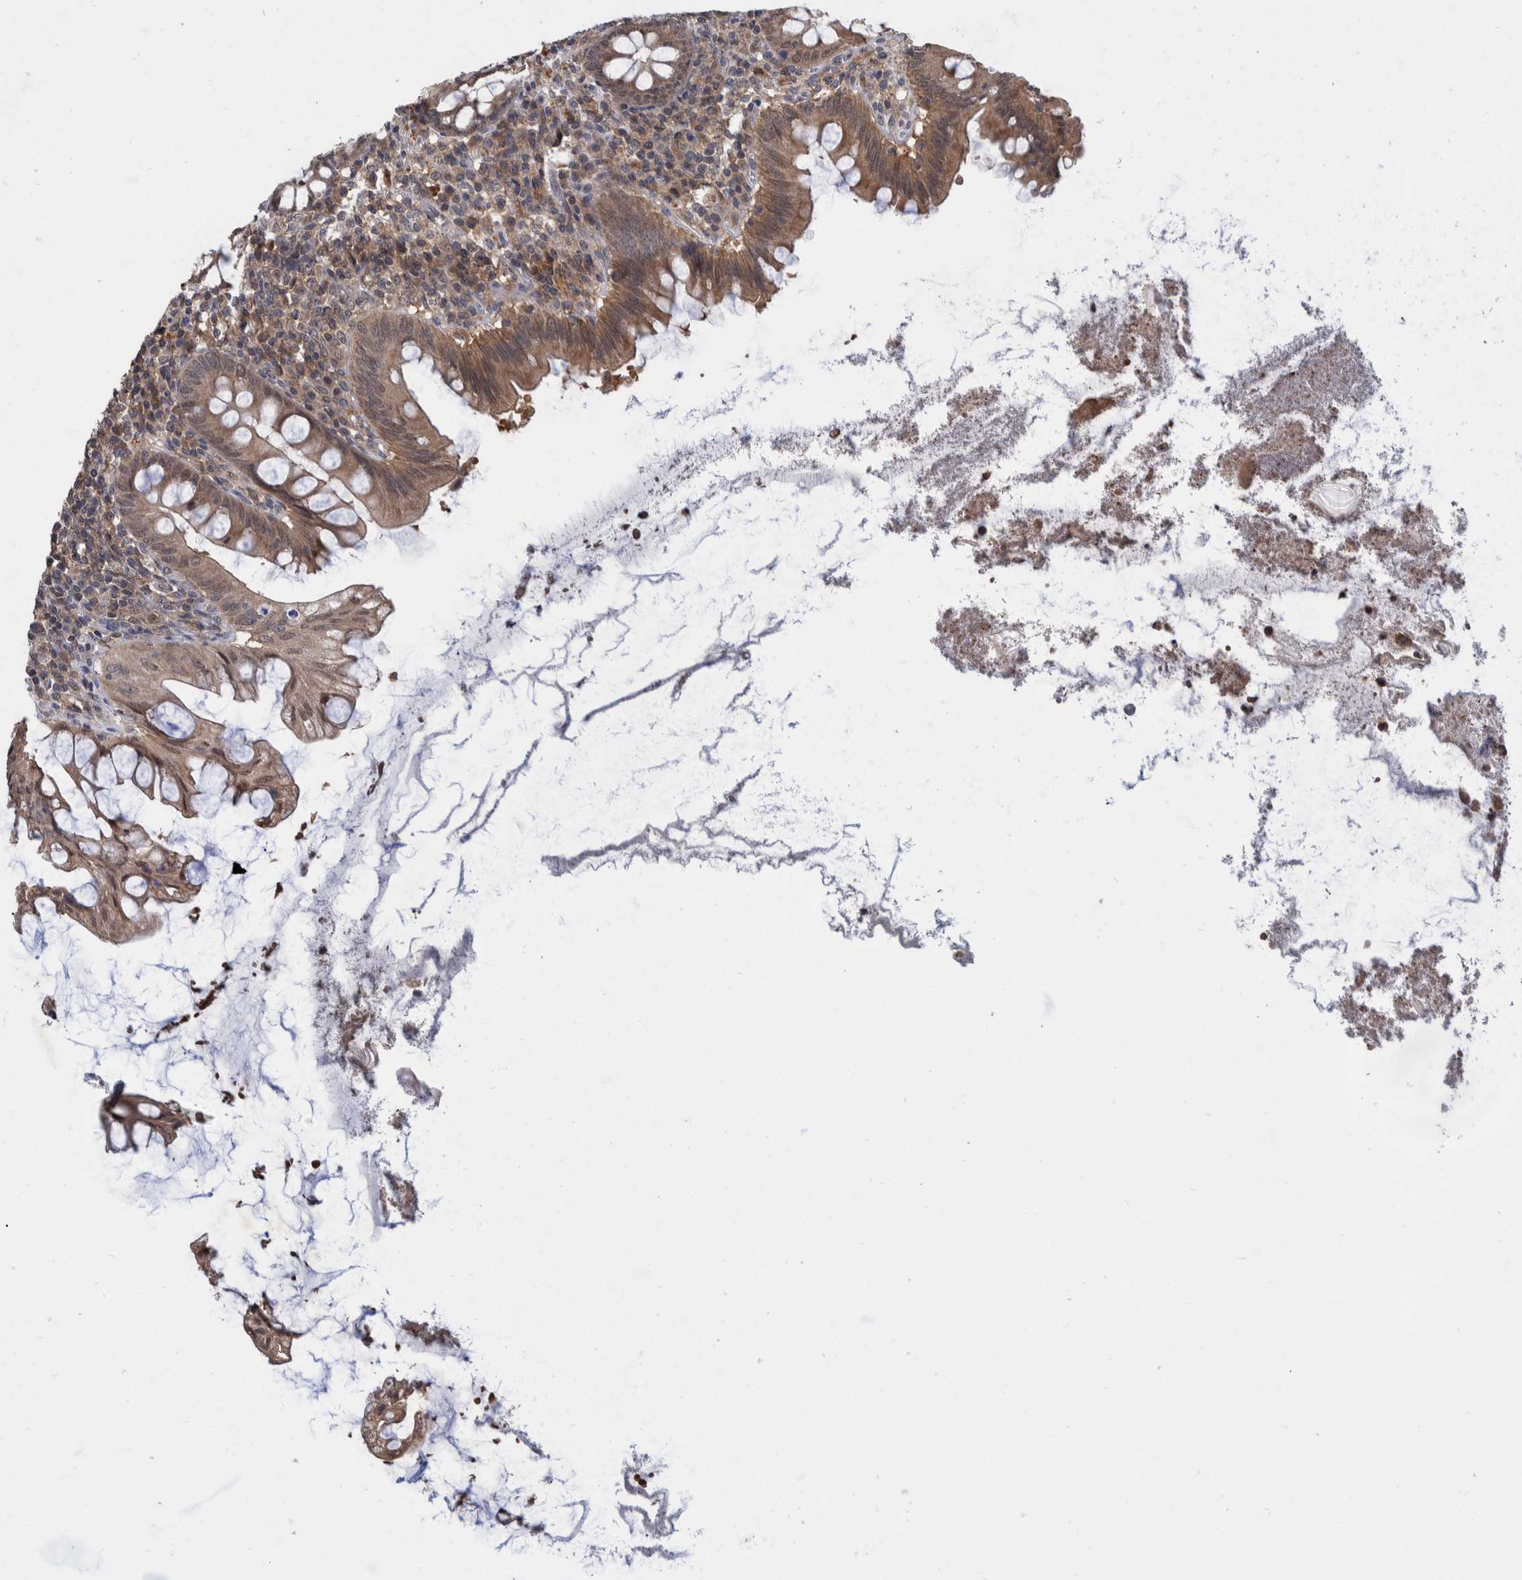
{"staining": {"intensity": "moderate", "quantity": ">75%", "location": "cytoplasmic/membranous"}, "tissue": "appendix", "cell_type": "Glandular cells", "image_type": "normal", "snomed": [{"axis": "morphology", "description": "Normal tissue, NOS"}, {"axis": "topography", "description": "Appendix"}], "caption": "A micrograph of appendix stained for a protein reveals moderate cytoplasmic/membranous brown staining in glandular cells. (DAB (3,3'-diaminobenzidine) IHC with brightfield microscopy, high magnification).", "gene": "PLPBP", "patient": {"sex": "male", "age": 56}}